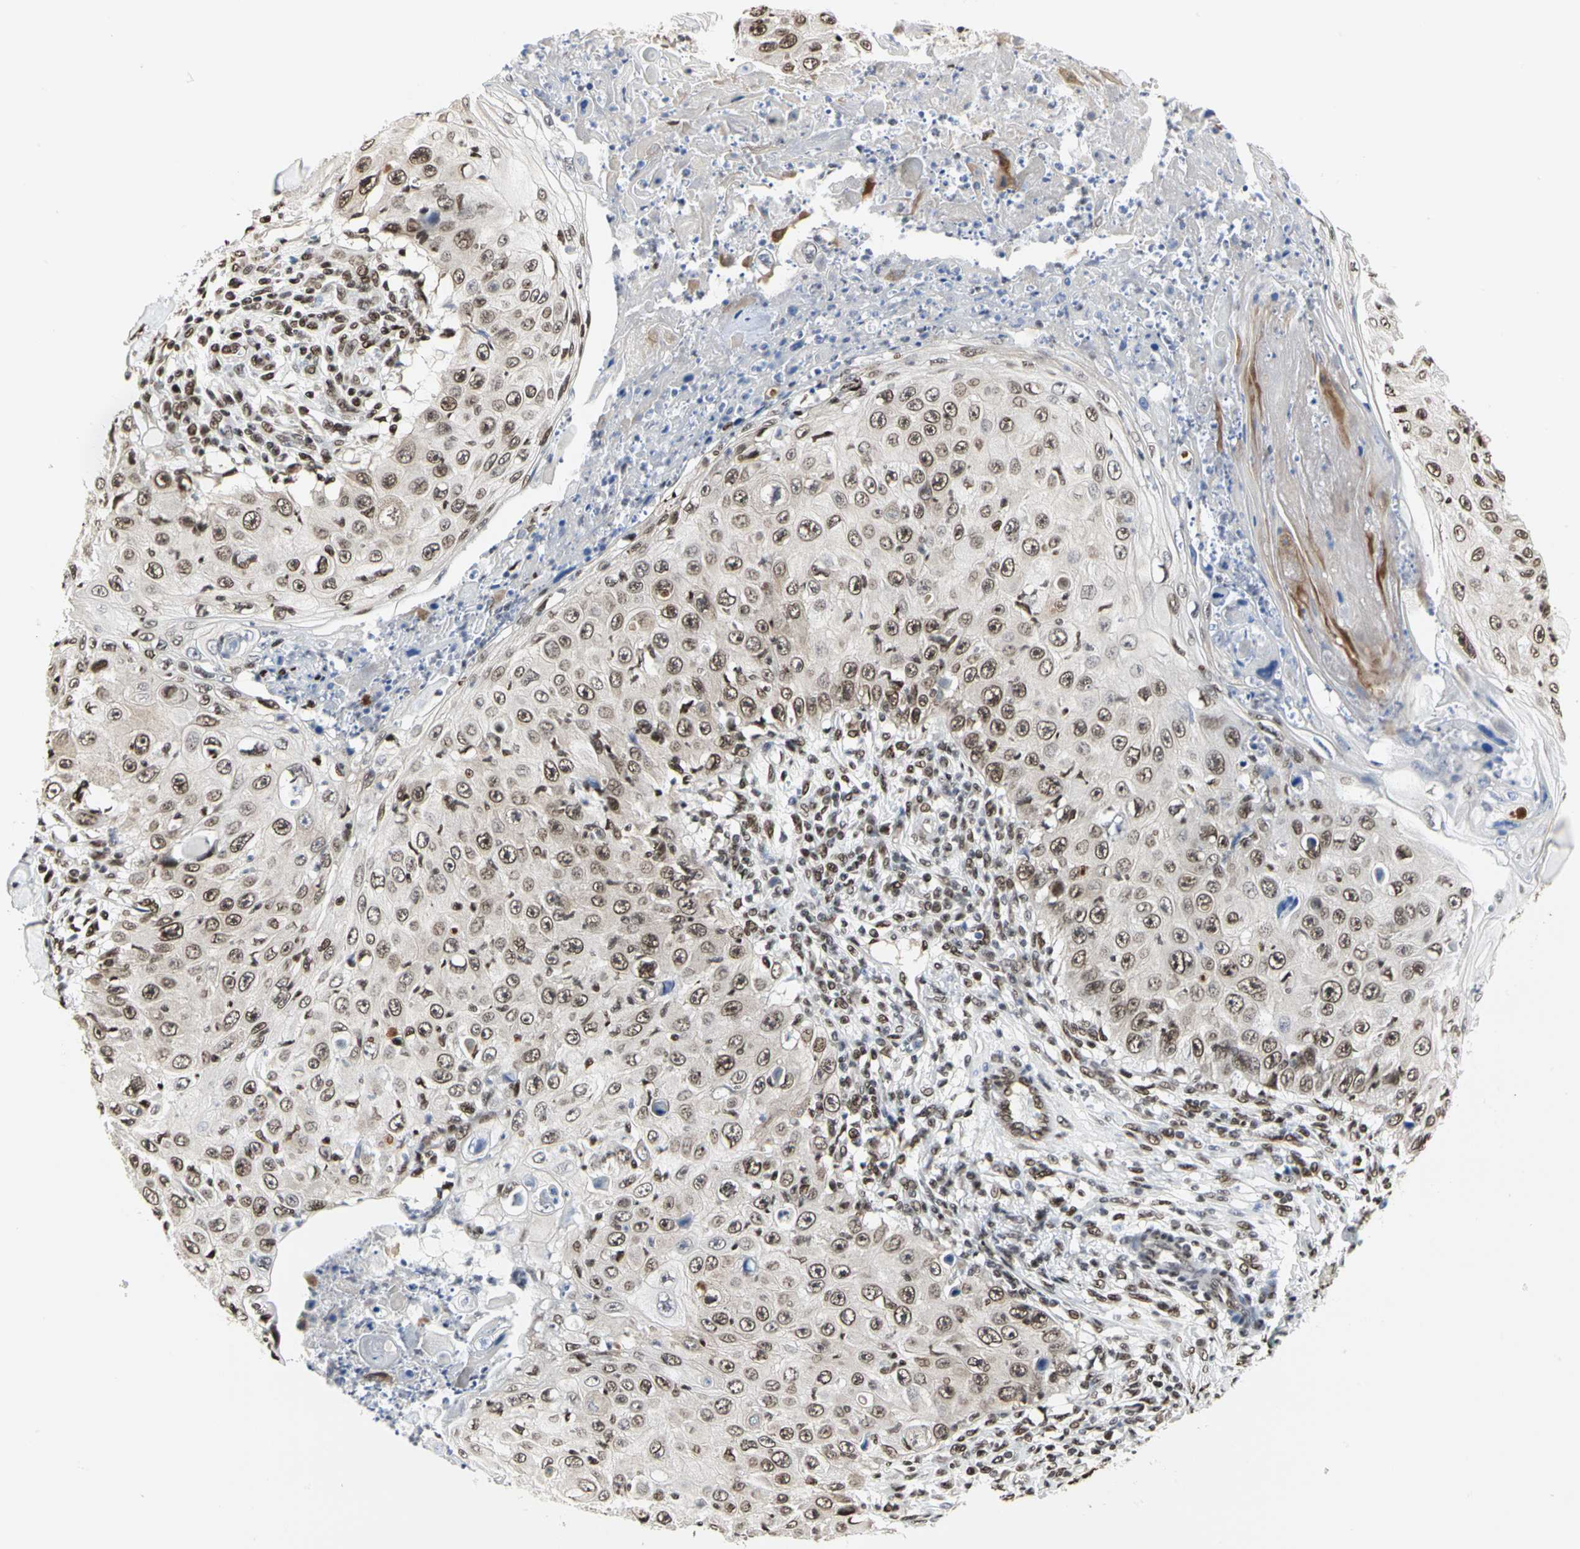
{"staining": {"intensity": "moderate", "quantity": ">75%", "location": "nuclear"}, "tissue": "skin cancer", "cell_type": "Tumor cells", "image_type": "cancer", "snomed": [{"axis": "morphology", "description": "Squamous cell carcinoma, NOS"}, {"axis": "topography", "description": "Skin"}], "caption": "Immunohistochemical staining of skin cancer (squamous cell carcinoma) reveals moderate nuclear protein expression in about >75% of tumor cells.", "gene": "PRMT3", "patient": {"sex": "male", "age": 86}}